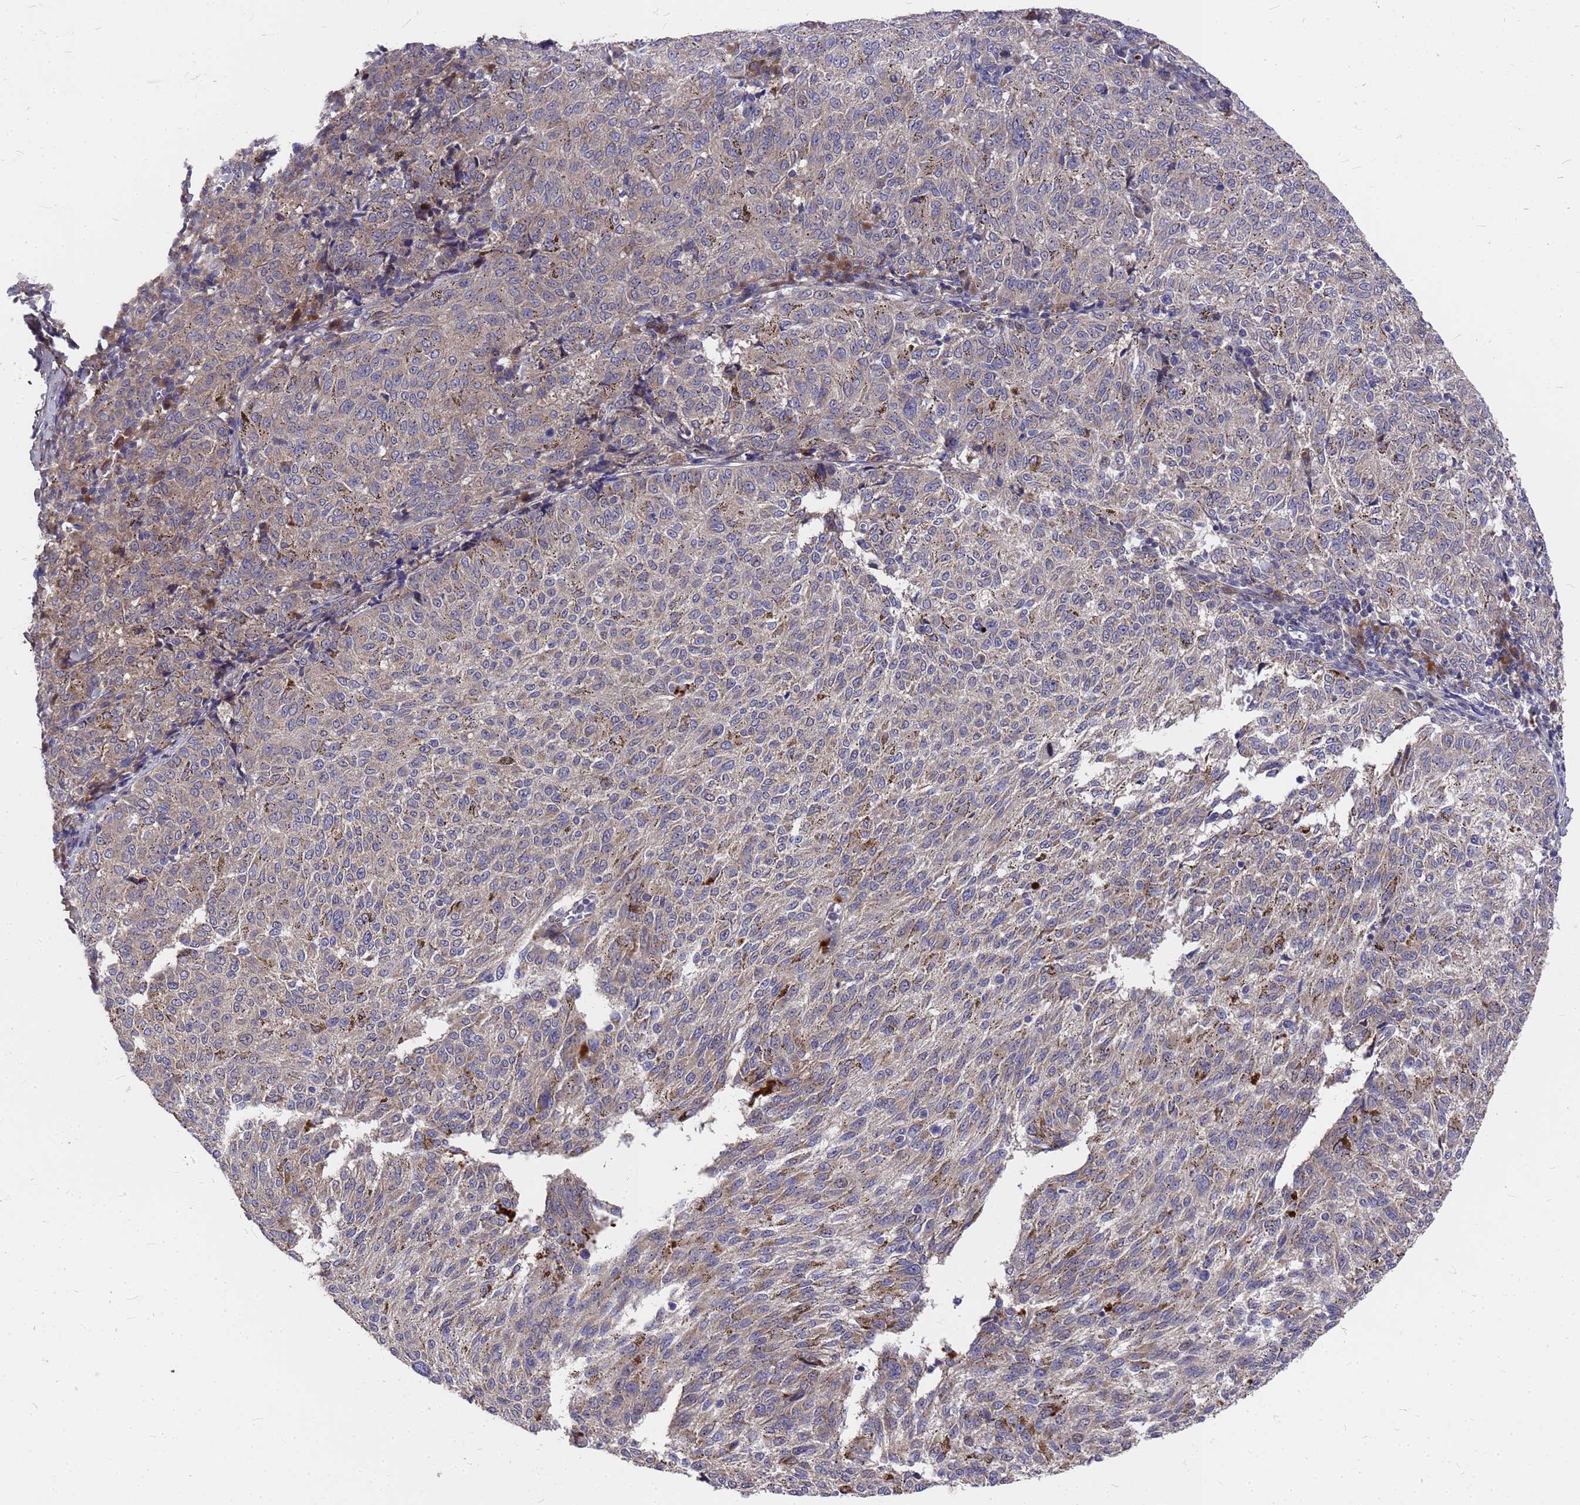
{"staining": {"intensity": "weak", "quantity": "<25%", "location": "cytoplasmic/membranous"}, "tissue": "melanoma", "cell_type": "Tumor cells", "image_type": "cancer", "snomed": [{"axis": "morphology", "description": "Malignant melanoma, NOS"}, {"axis": "topography", "description": "Skin"}], "caption": "Malignant melanoma was stained to show a protein in brown. There is no significant expression in tumor cells.", "gene": "ZNF717", "patient": {"sex": "female", "age": 72}}